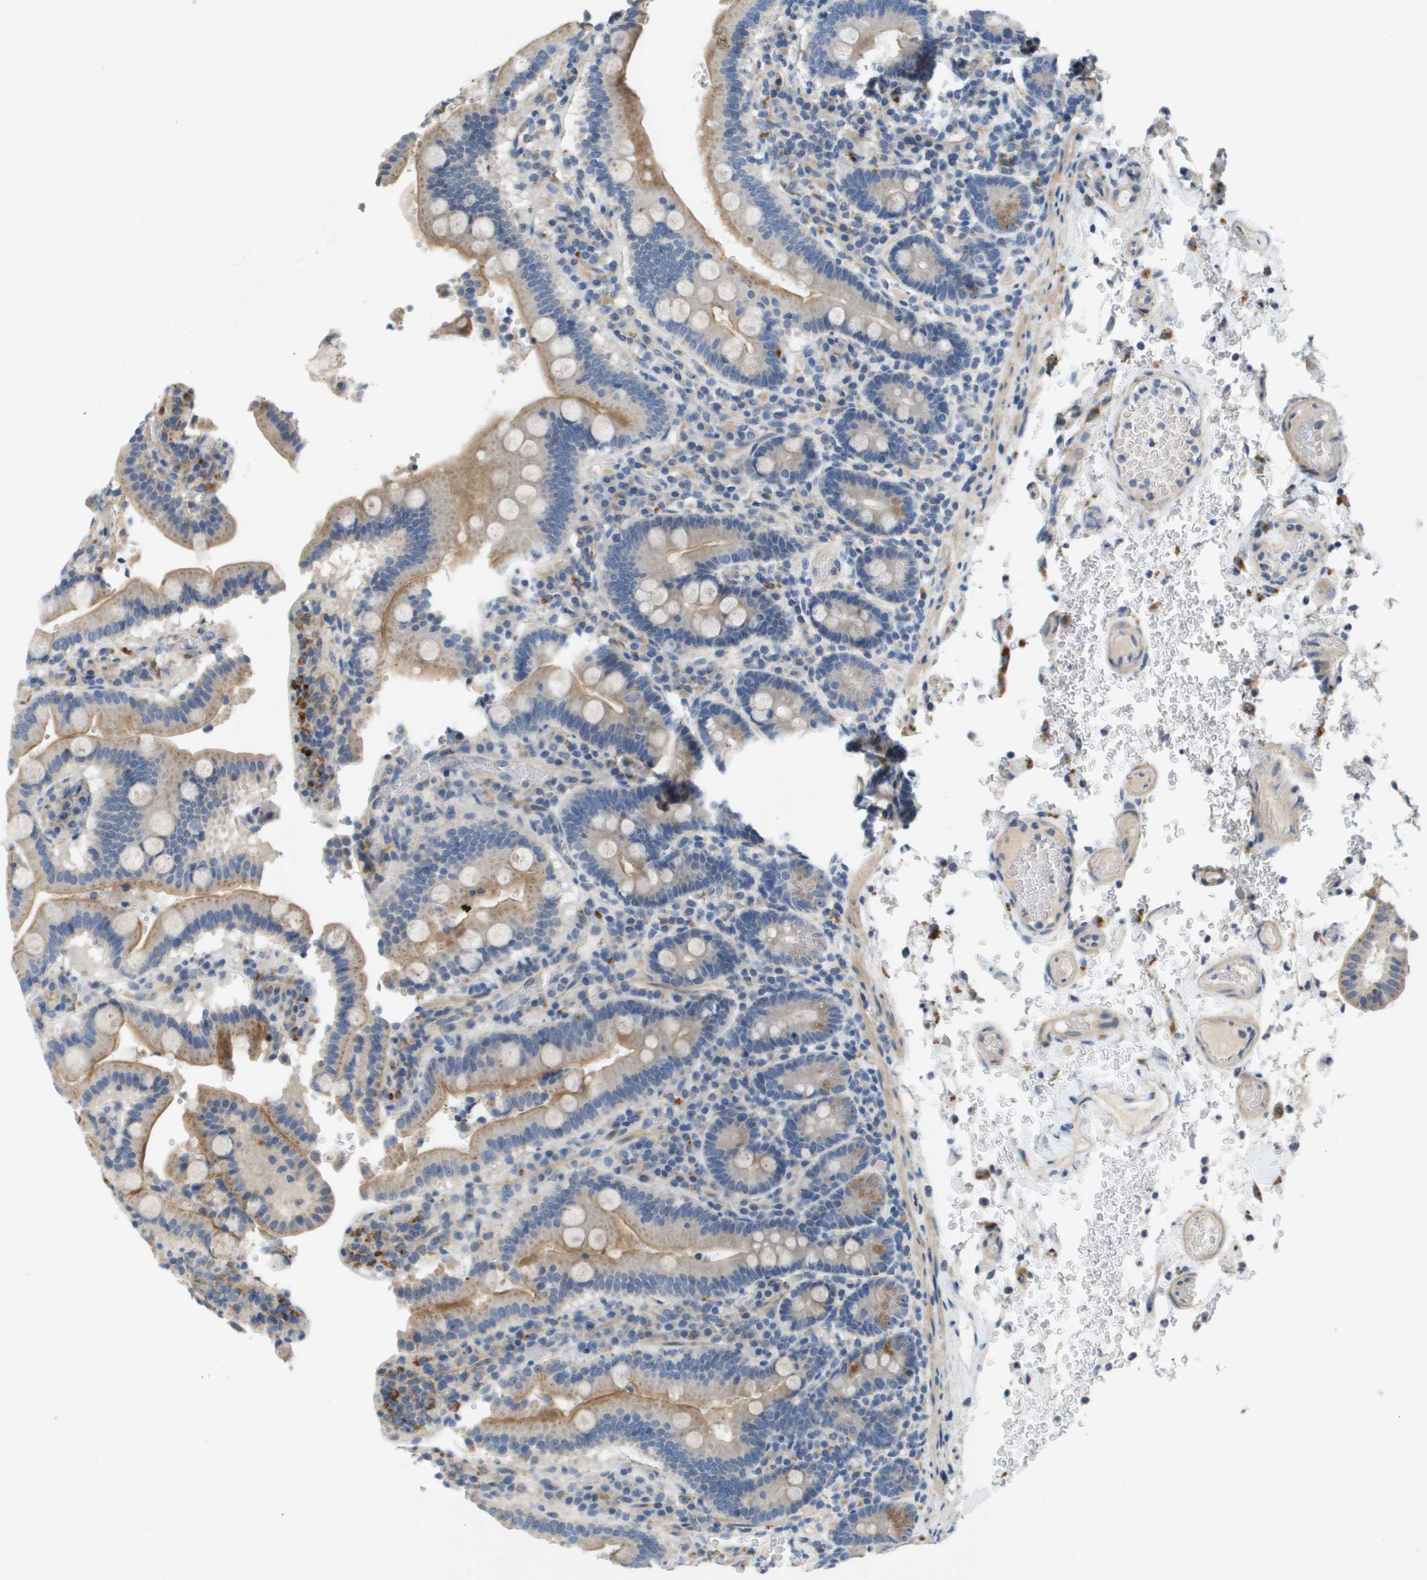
{"staining": {"intensity": "moderate", "quantity": "25%-75%", "location": "cytoplasmic/membranous"}, "tissue": "duodenum", "cell_type": "Glandular cells", "image_type": "normal", "snomed": [{"axis": "morphology", "description": "Normal tissue, NOS"}, {"axis": "topography", "description": "Small intestine, NOS"}], "caption": "This is a photomicrograph of IHC staining of unremarkable duodenum, which shows moderate staining in the cytoplasmic/membranous of glandular cells.", "gene": "B3GNT5", "patient": {"sex": "female", "age": 71}}